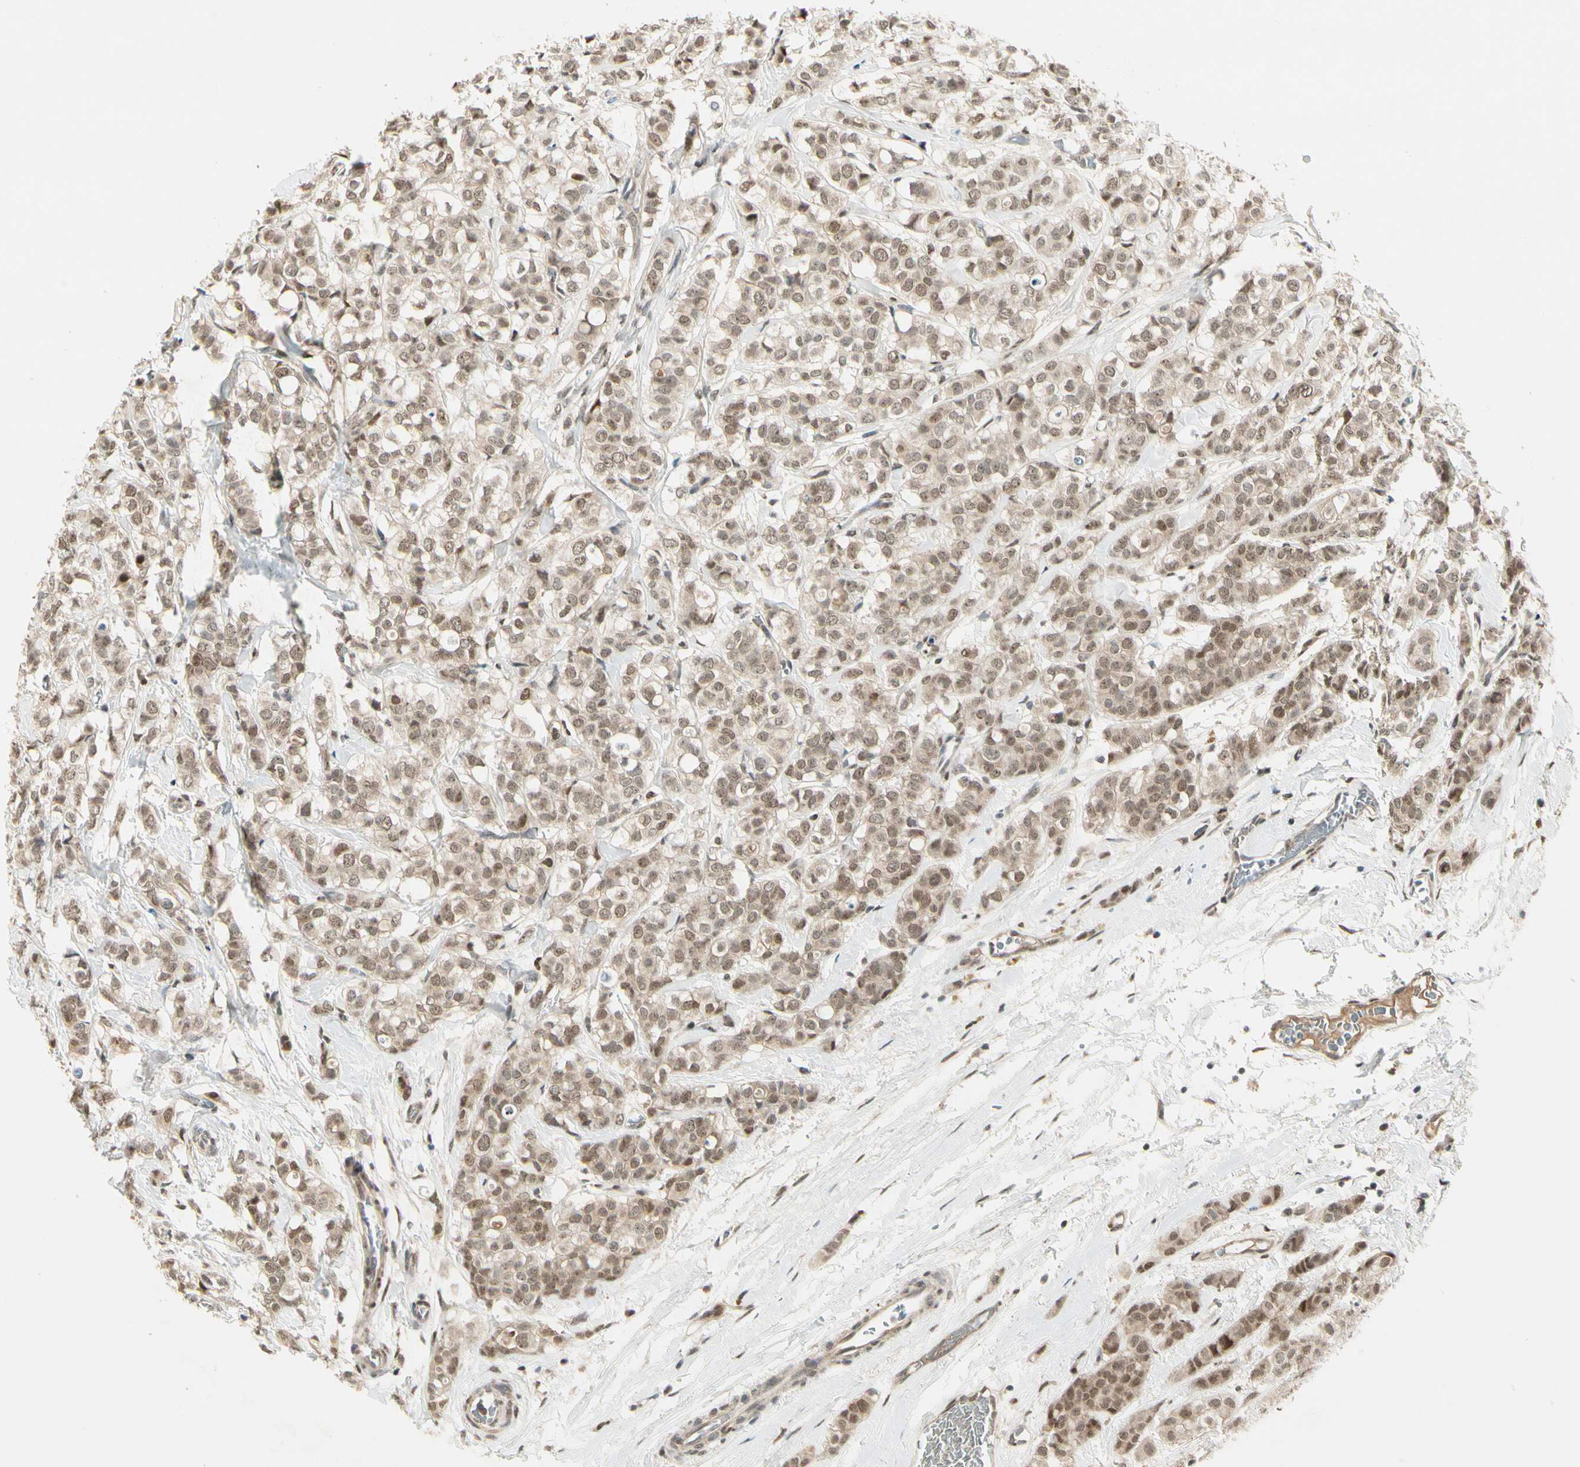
{"staining": {"intensity": "moderate", "quantity": ">75%", "location": "nuclear"}, "tissue": "breast cancer", "cell_type": "Tumor cells", "image_type": "cancer", "snomed": [{"axis": "morphology", "description": "Lobular carcinoma"}, {"axis": "topography", "description": "Breast"}], "caption": "Immunohistochemical staining of lobular carcinoma (breast) demonstrates moderate nuclear protein positivity in about >75% of tumor cells. (Stains: DAB in brown, nuclei in blue, Microscopy: brightfield microscopy at high magnification).", "gene": "GTF3A", "patient": {"sex": "female", "age": 60}}